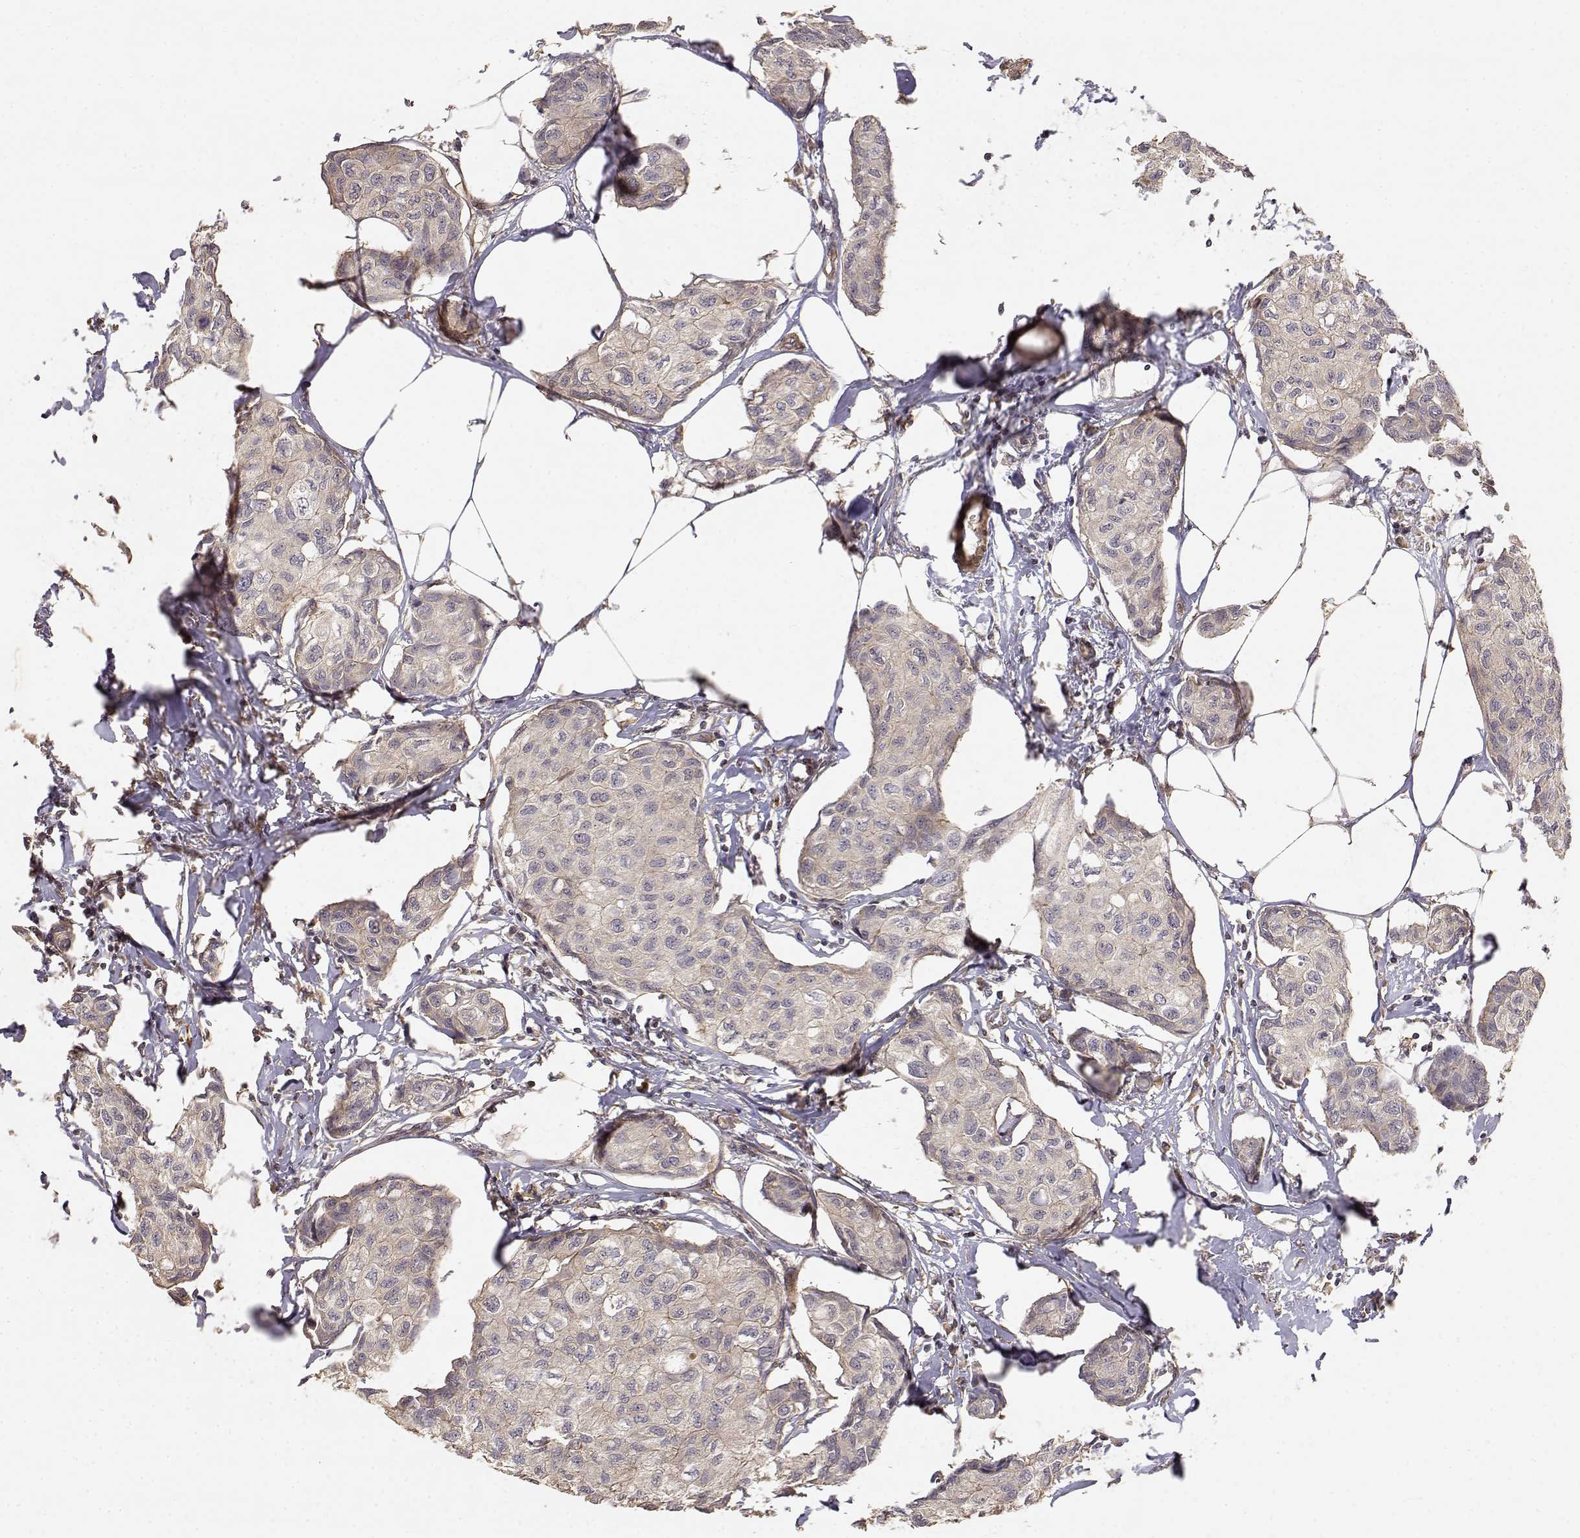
{"staining": {"intensity": "weak", "quantity": ">75%", "location": "cytoplasmic/membranous"}, "tissue": "breast cancer", "cell_type": "Tumor cells", "image_type": "cancer", "snomed": [{"axis": "morphology", "description": "Duct carcinoma"}, {"axis": "topography", "description": "Breast"}], "caption": "Tumor cells demonstrate low levels of weak cytoplasmic/membranous staining in about >75% of cells in invasive ductal carcinoma (breast).", "gene": "PICK1", "patient": {"sex": "female", "age": 80}}